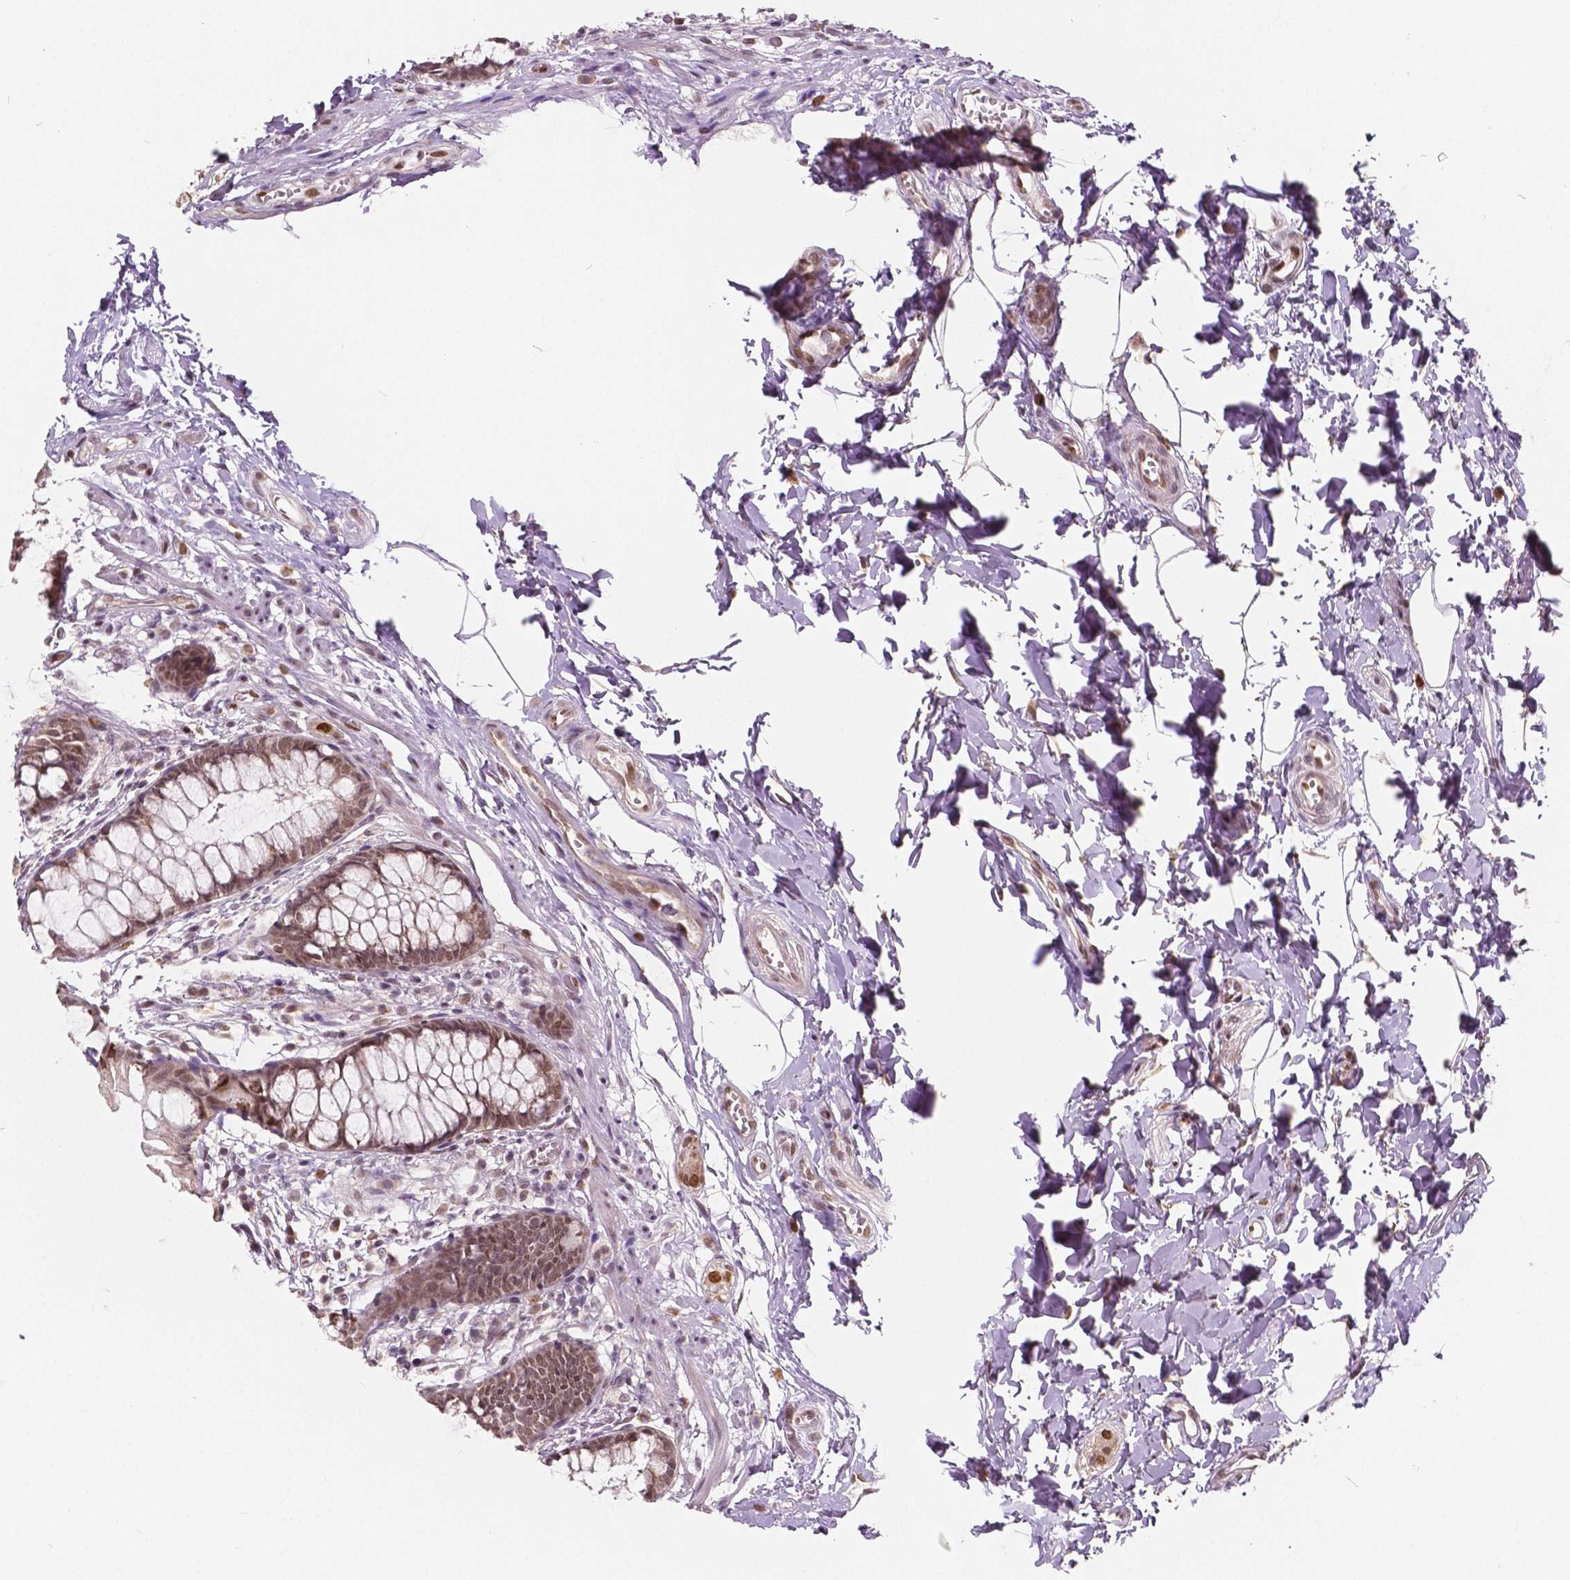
{"staining": {"intensity": "moderate", "quantity": "<25%", "location": "nuclear"}, "tissue": "rectum", "cell_type": "Glandular cells", "image_type": "normal", "snomed": [{"axis": "morphology", "description": "Normal tissue, NOS"}, {"axis": "topography", "description": "Rectum"}], "caption": "The image exhibits immunohistochemical staining of benign rectum. There is moderate nuclear staining is appreciated in about <25% of glandular cells.", "gene": "HMBOX1", "patient": {"sex": "female", "age": 62}}